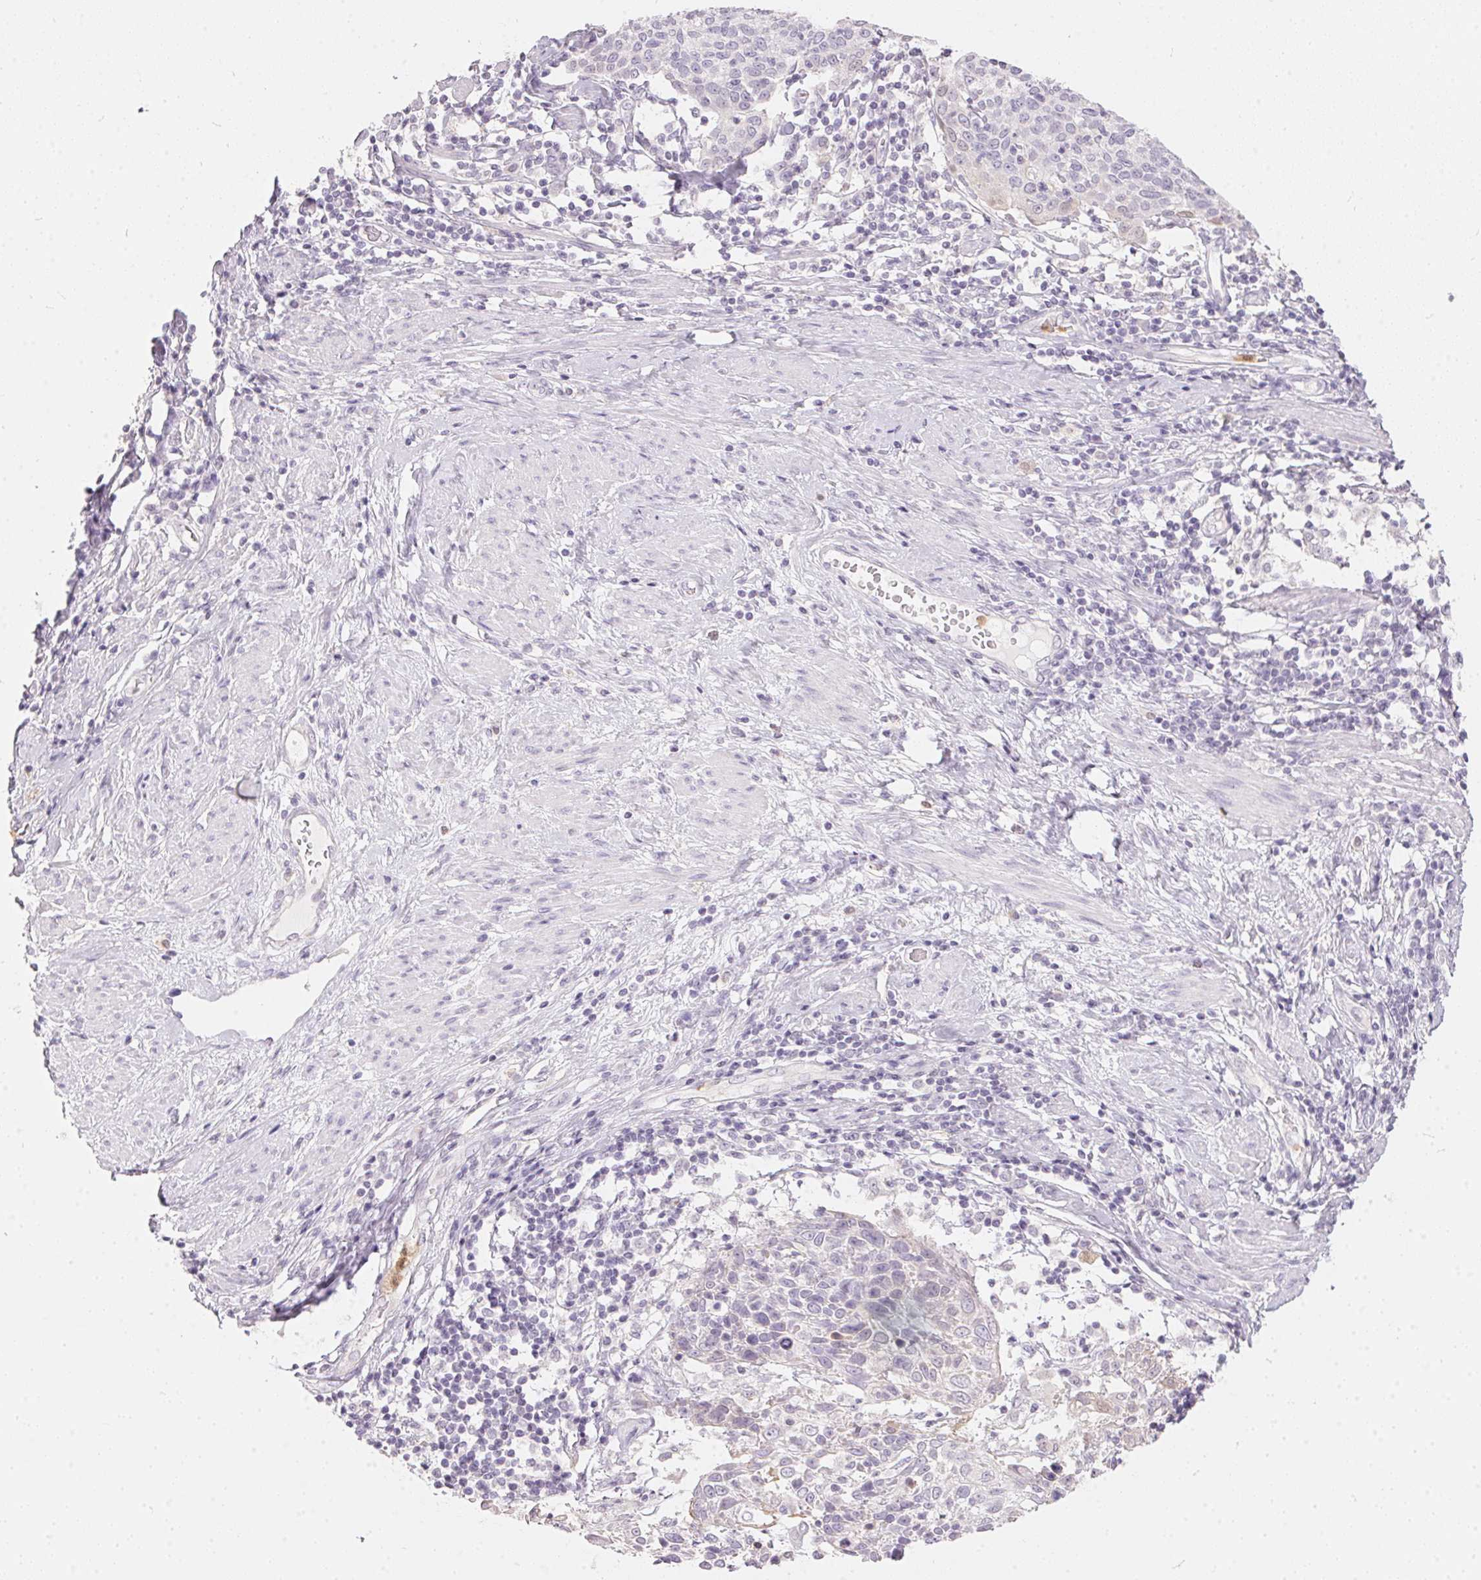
{"staining": {"intensity": "negative", "quantity": "none", "location": "none"}, "tissue": "cervical cancer", "cell_type": "Tumor cells", "image_type": "cancer", "snomed": [{"axis": "morphology", "description": "Squamous cell carcinoma, NOS"}, {"axis": "topography", "description": "Cervix"}], "caption": "Immunohistochemistry image of human cervical squamous cell carcinoma stained for a protein (brown), which exhibits no positivity in tumor cells. (DAB (3,3'-diaminobenzidine) immunohistochemistry visualized using brightfield microscopy, high magnification).", "gene": "SERPINB1", "patient": {"sex": "female", "age": 61}}